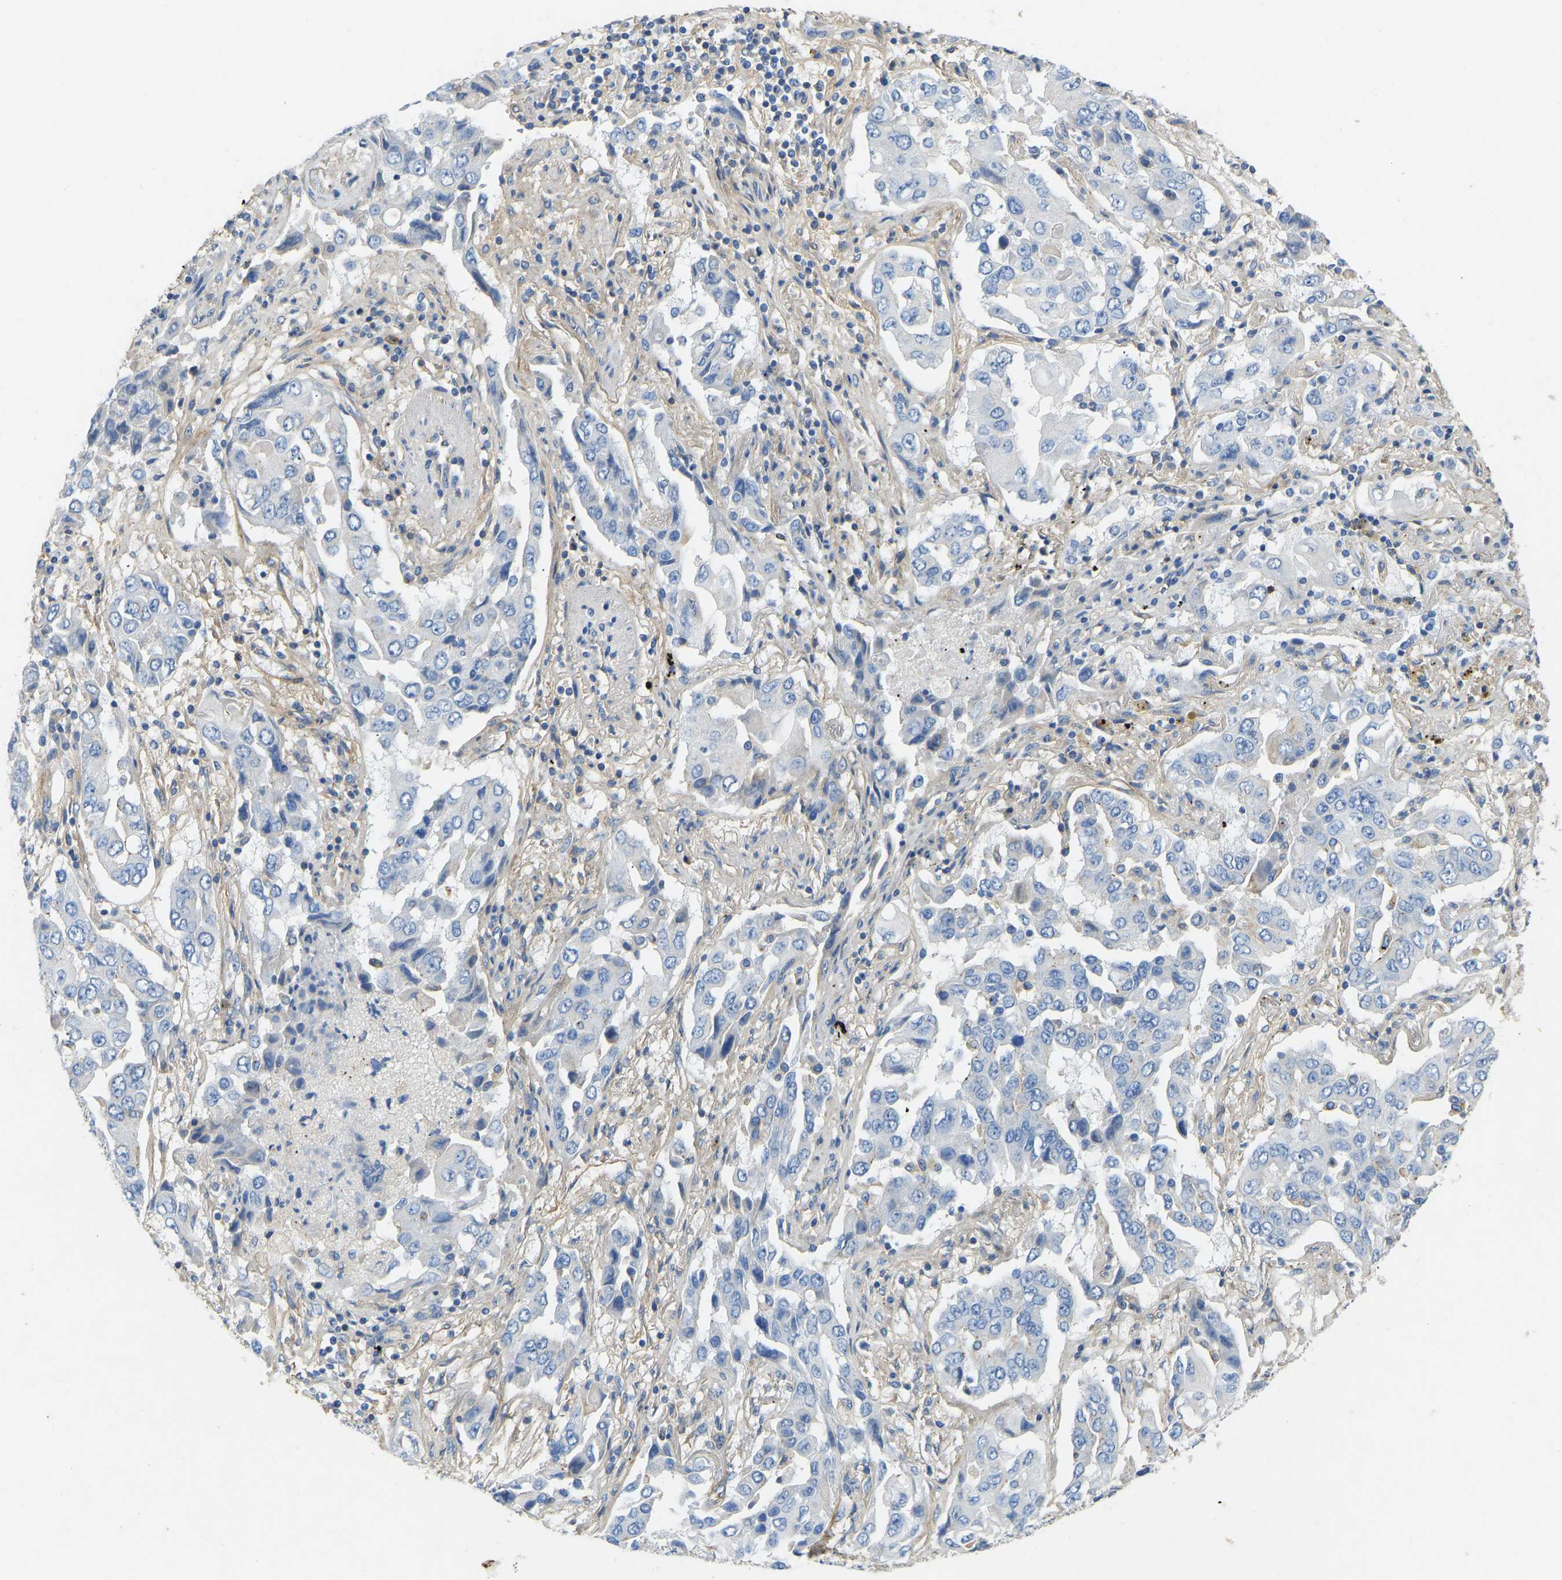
{"staining": {"intensity": "negative", "quantity": "none", "location": "none"}, "tissue": "lung cancer", "cell_type": "Tumor cells", "image_type": "cancer", "snomed": [{"axis": "morphology", "description": "Adenocarcinoma, NOS"}, {"axis": "topography", "description": "Lung"}], "caption": "This is an IHC image of lung cancer (adenocarcinoma). There is no expression in tumor cells.", "gene": "TECTA", "patient": {"sex": "female", "age": 65}}